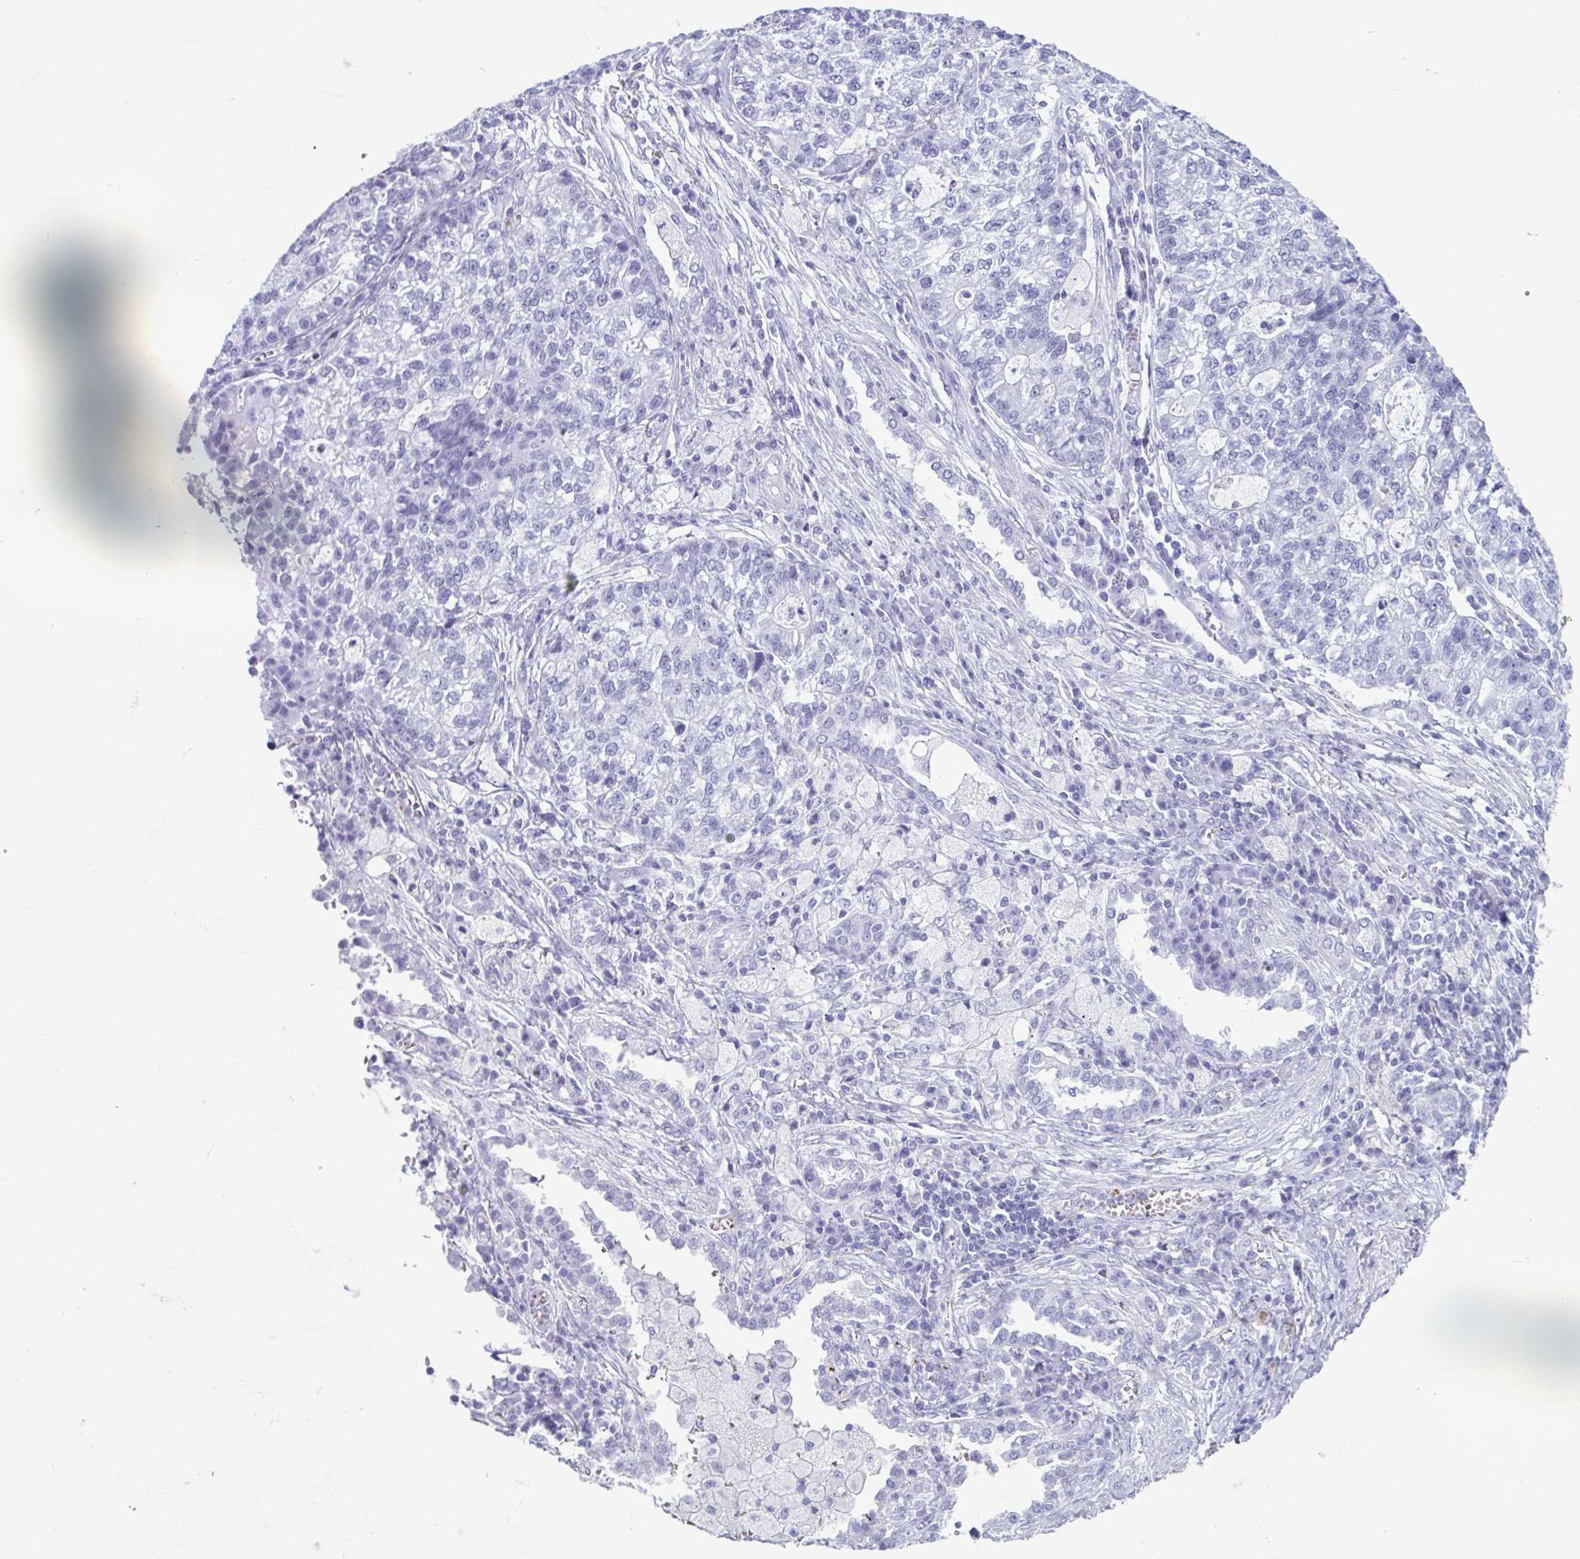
{"staining": {"intensity": "negative", "quantity": "none", "location": "none"}, "tissue": "lung cancer", "cell_type": "Tumor cells", "image_type": "cancer", "snomed": [{"axis": "morphology", "description": "Adenocarcinoma, NOS"}, {"axis": "topography", "description": "Lung"}], "caption": "This is an immunohistochemistry micrograph of adenocarcinoma (lung). There is no expression in tumor cells.", "gene": "TCEAL3", "patient": {"sex": "male", "age": 57}}